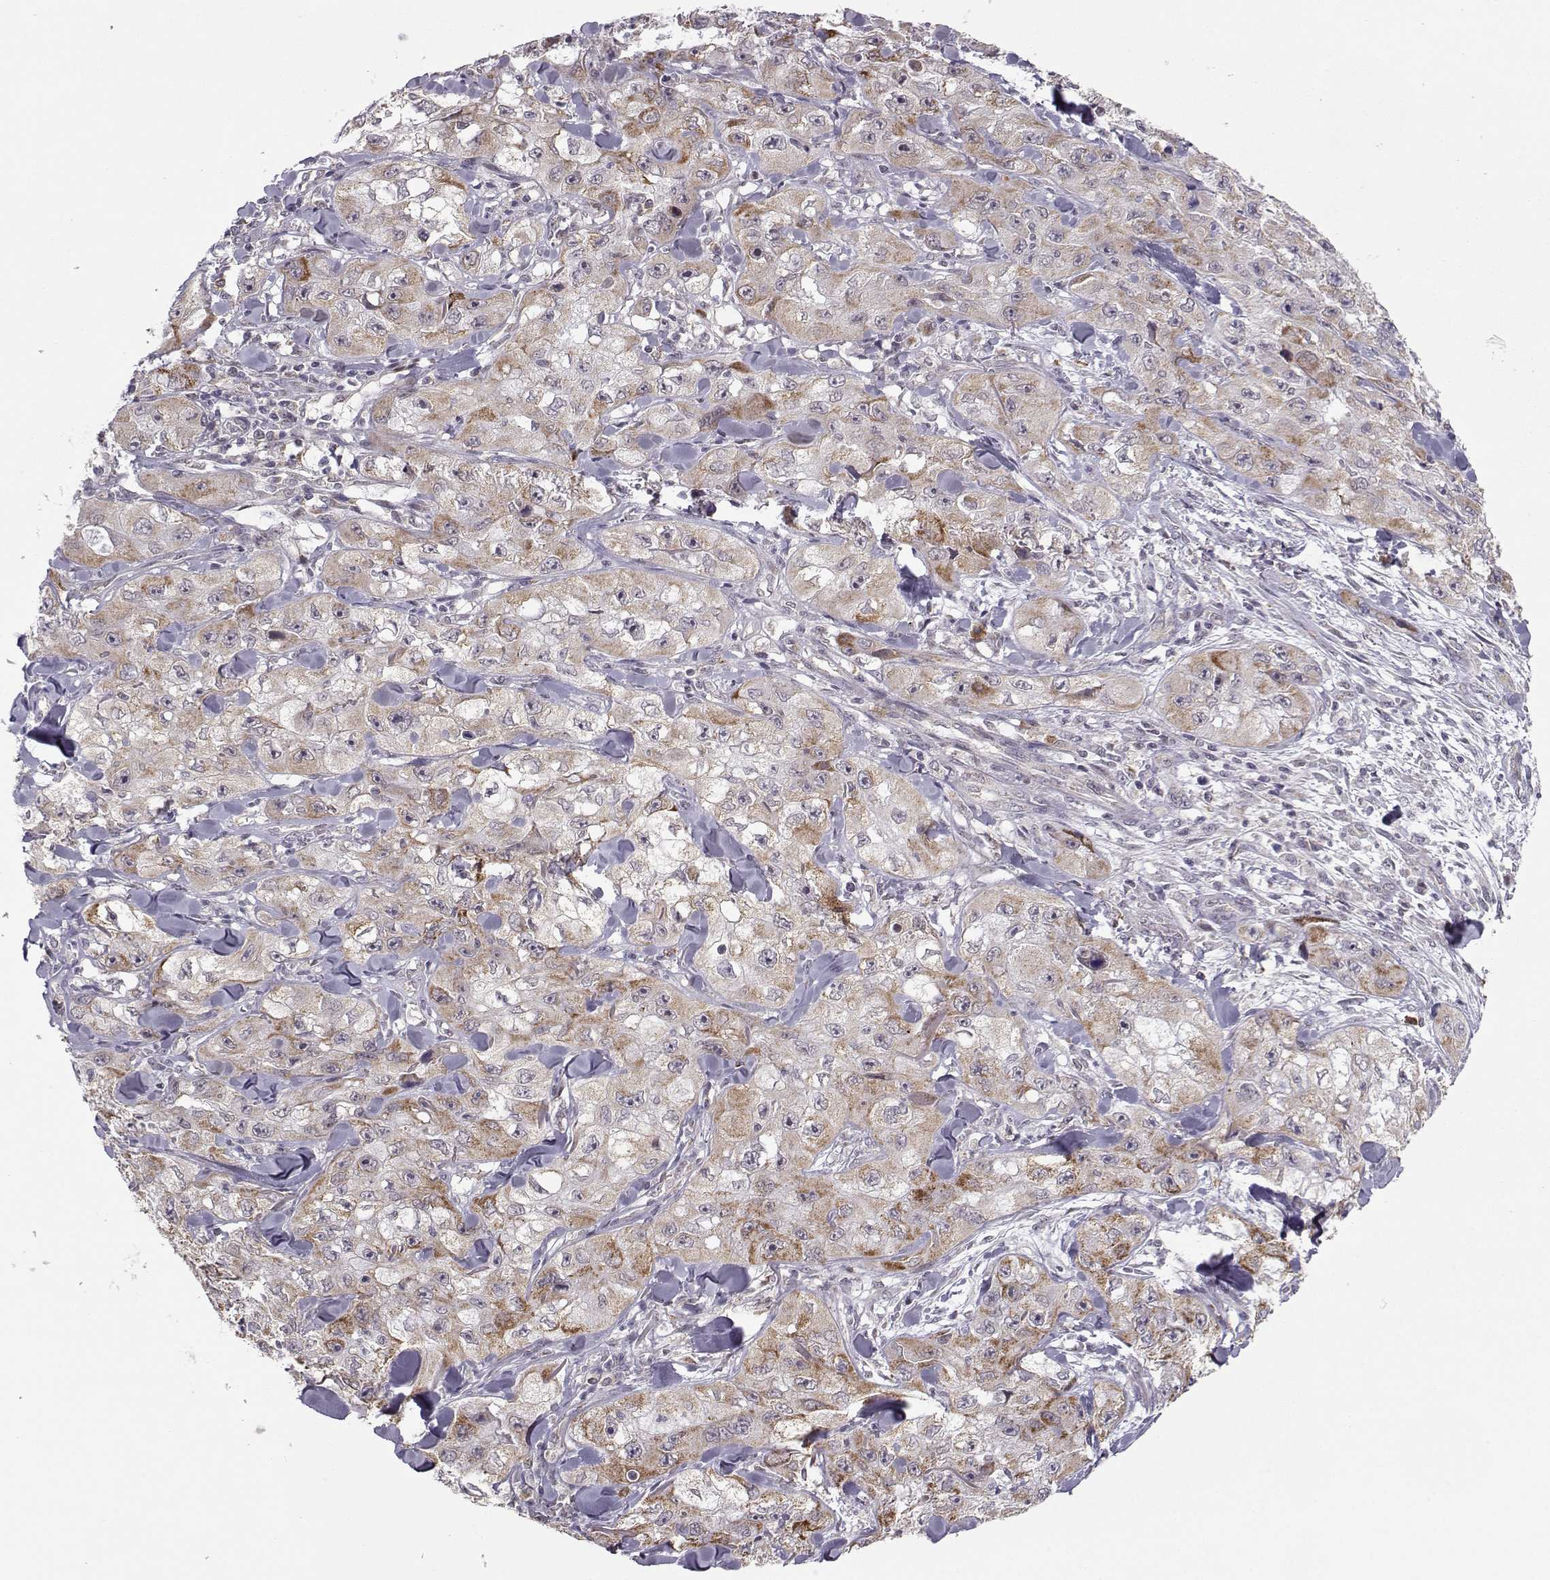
{"staining": {"intensity": "moderate", "quantity": "25%-75%", "location": "cytoplasmic/membranous"}, "tissue": "skin cancer", "cell_type": "Tumor cells", "image_type": "cancer", "snomed": [{"axis": "morphology", "description": "Squamous cell carcinoma, NOS"}, {"axis": "topography", "description": "Skin"}, {"axis": "topography", "description": "Subcutis"}], "caption": "A brown stain labels moderate cytoplasmic/membranous positivity of a protein in skin cancer (squamous cell carcinoma) tumor cells.", "gene": "NECAB3", "patient": {"sex": "male", "age": 73}}